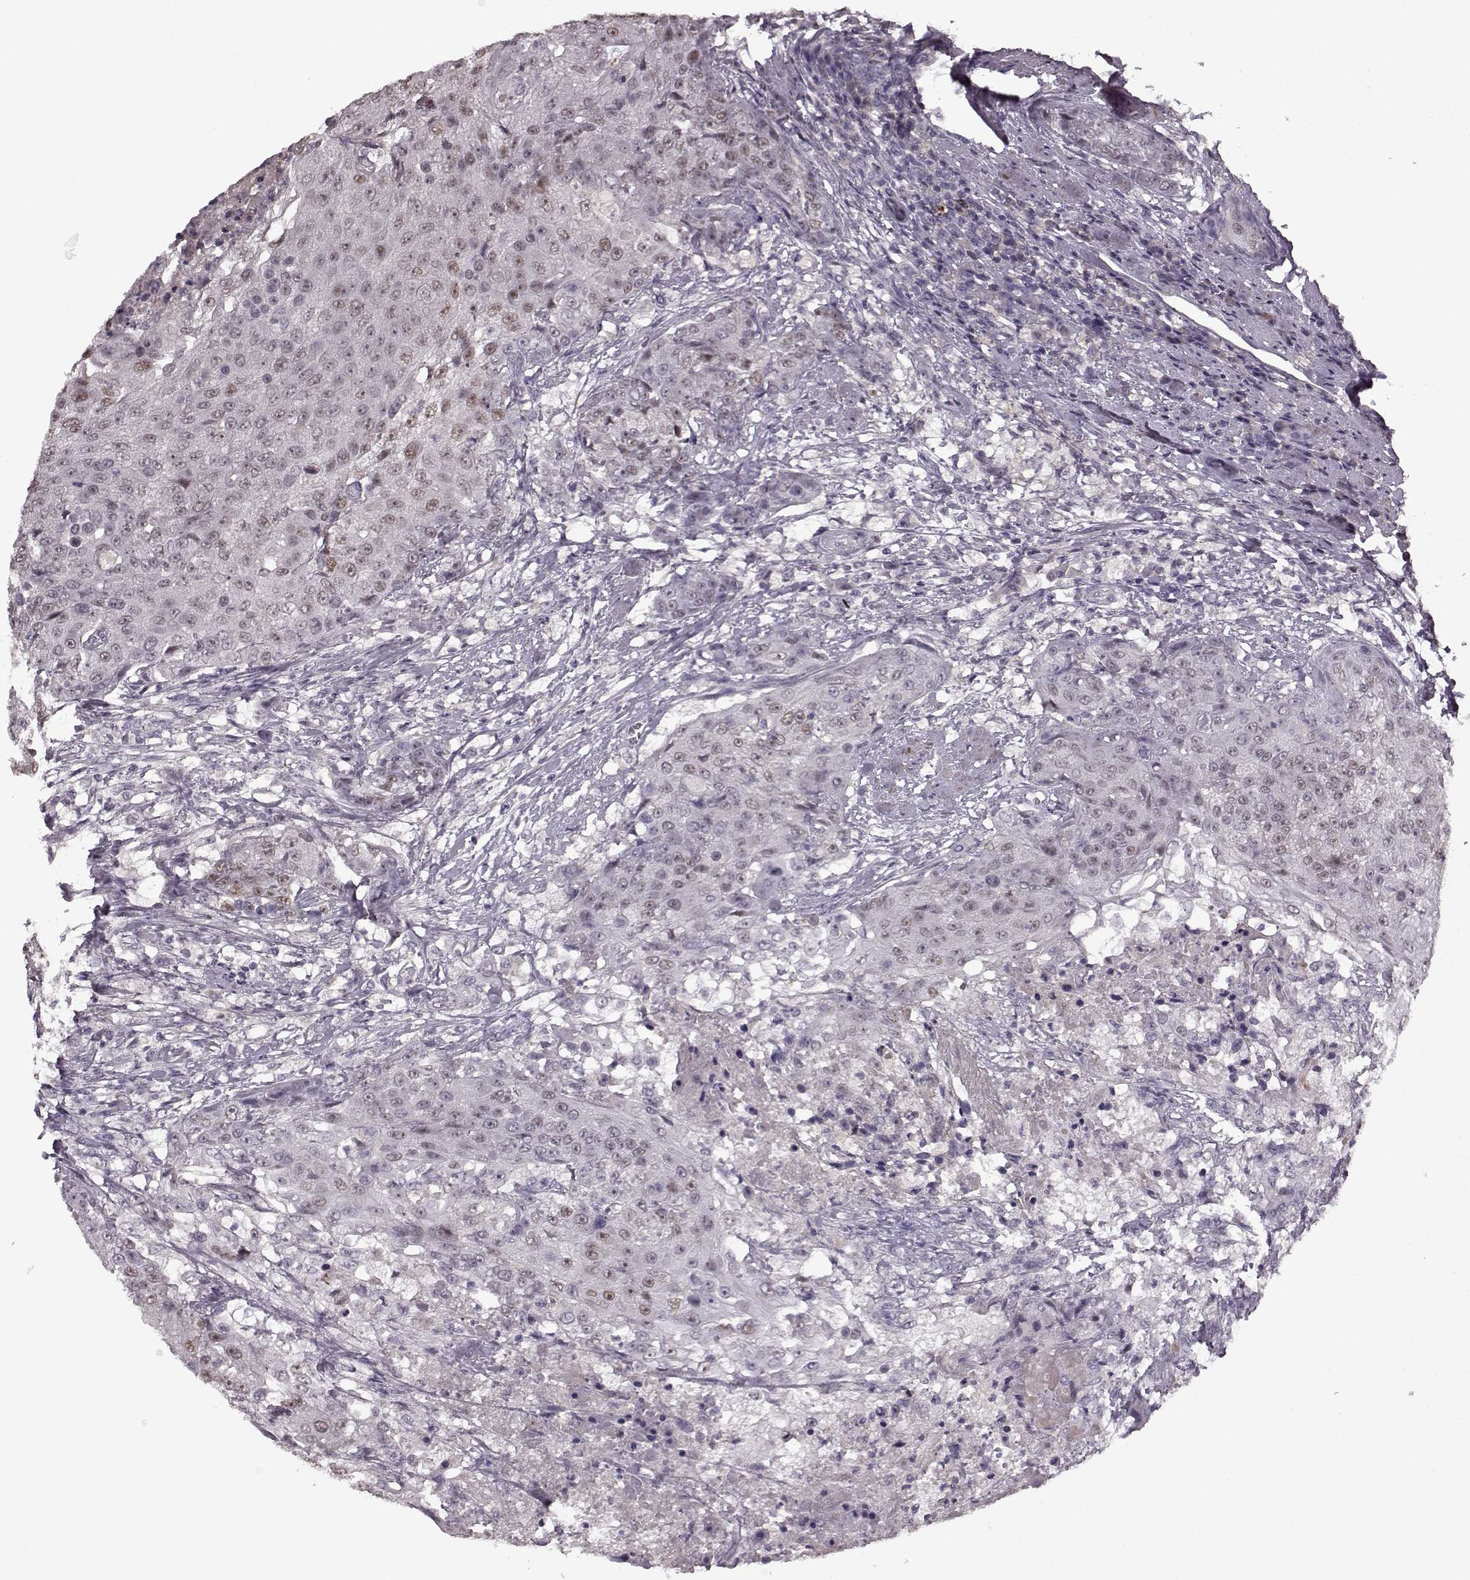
{"staining": {"intensity": "weak", "quantity": "25%-75%", "location": "nuclear"}, "tissue": "urothelial cancer", "cell_type": "Tumor cells", "image_type": "cancer", "snomed": [{"axis": "morphology", "description": "Urothelial carcinoma, High grade"}, {"axis": "topography", "description": "Urinary bladder"}], "caption": "Urothelial carcinoma (high-grade) stained with IHC exhibits weak nuclear staining in about 25%-75% of tumor cells.", "gene": "CNGA3", "patient": {"sex": "female", "age": 63}}